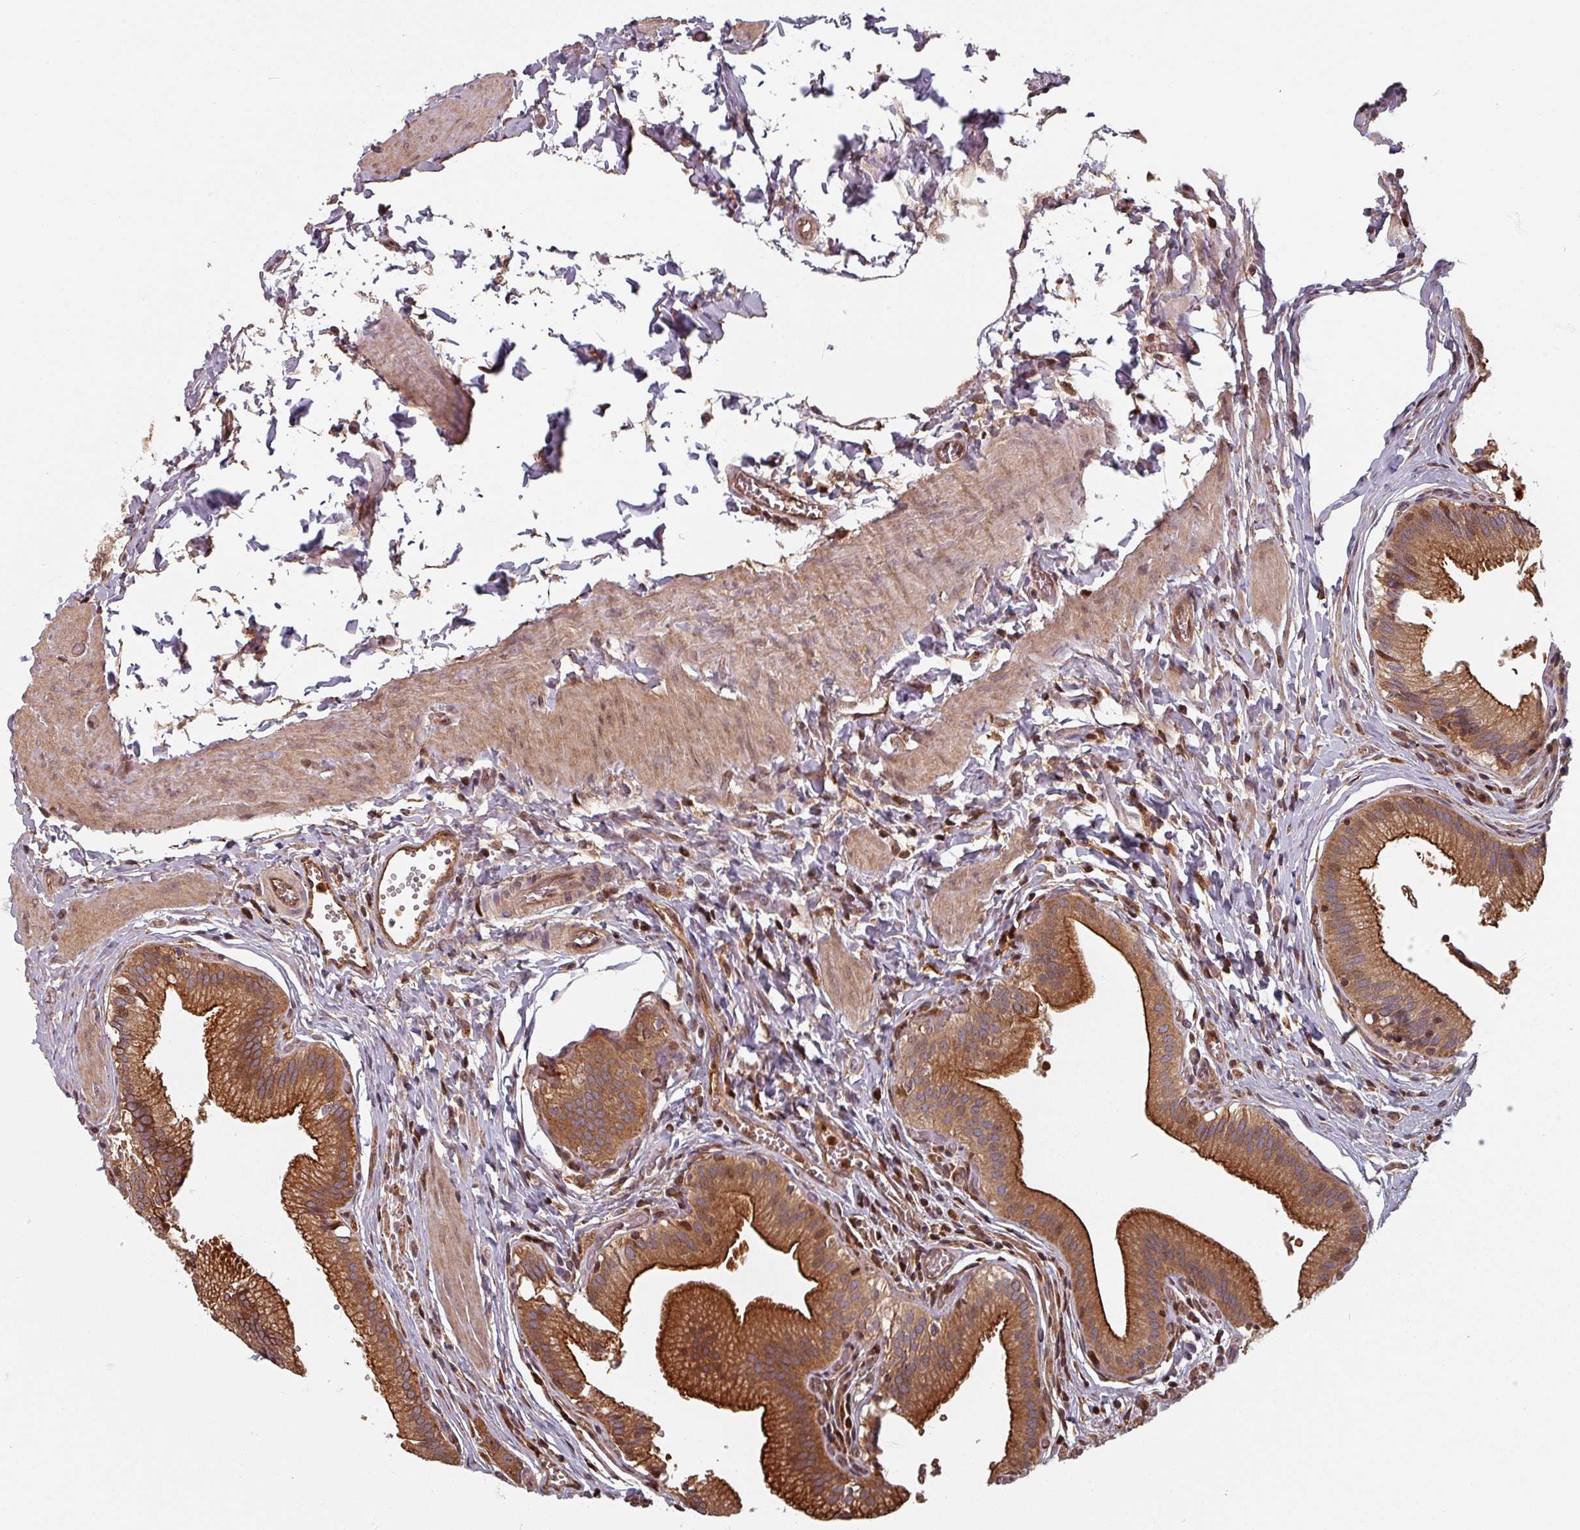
{"staining": {"intensity": "strong", "quantity": ">75%", "location": "cytoplasmic/membranous"}, "tissue": "gallbladder", "cell_type": "Glandular cells", "image_type": "normal", "snomed": [{"axis": "morphology", "description": "Normal tissue, NOS"}, {"axis": "topography", "description": "Gallbladder"}, {"axis": "topography", "description": "Peripheral nerve tissue"}], "caption": "Immunohistochemical staining of benign human gallbladder exhibits high levels of strong cytoplasmic/membranous staining in approximately >75% of glandular cells. (DAB IHC, brown staining for protein, blue staining for nuclei).", "gene": "EID1", "patient": {"sex": "male", "age": 17}}